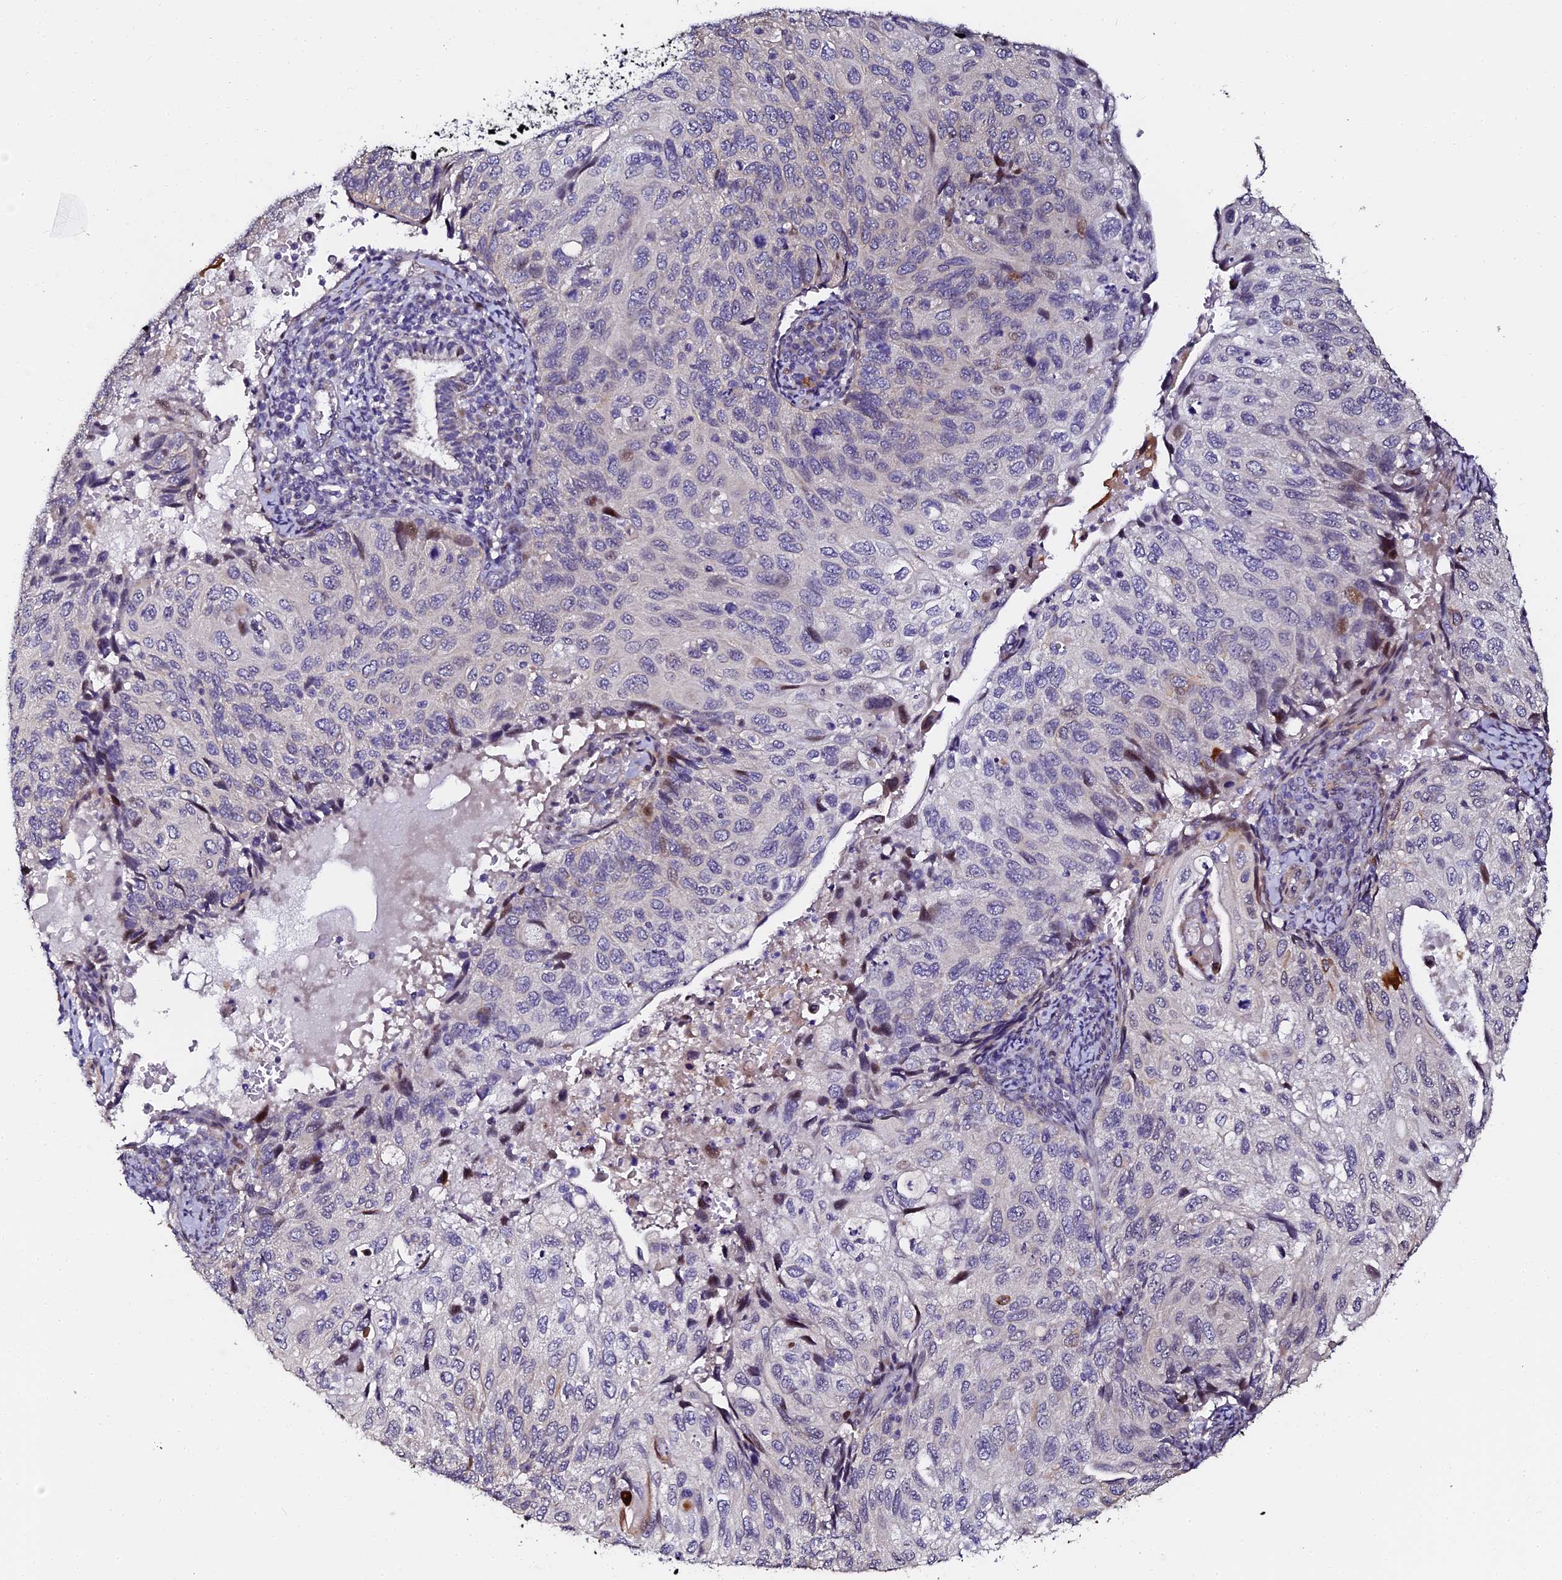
{"staining": {"intensity": "moderate", "quantity": "<25%", "location": "cytoplasmic/membranous"}, "tissue": "cervical cancer", "cell_type": "Tumor cells", "image_type": "cancer", "snomed": [{"axis": "morphology", "description": "Squamous cell carcinoma, NOS"}, {"axis": "topography", "description": "Cervix"}], "caption": "Protein expression analysis of cervical cancer displays moderate cytoplasmic/membranous positivity in about <25% of tumor cells.", "gene": "GPN3", "patient": {"sex": "female", "age": 70}}